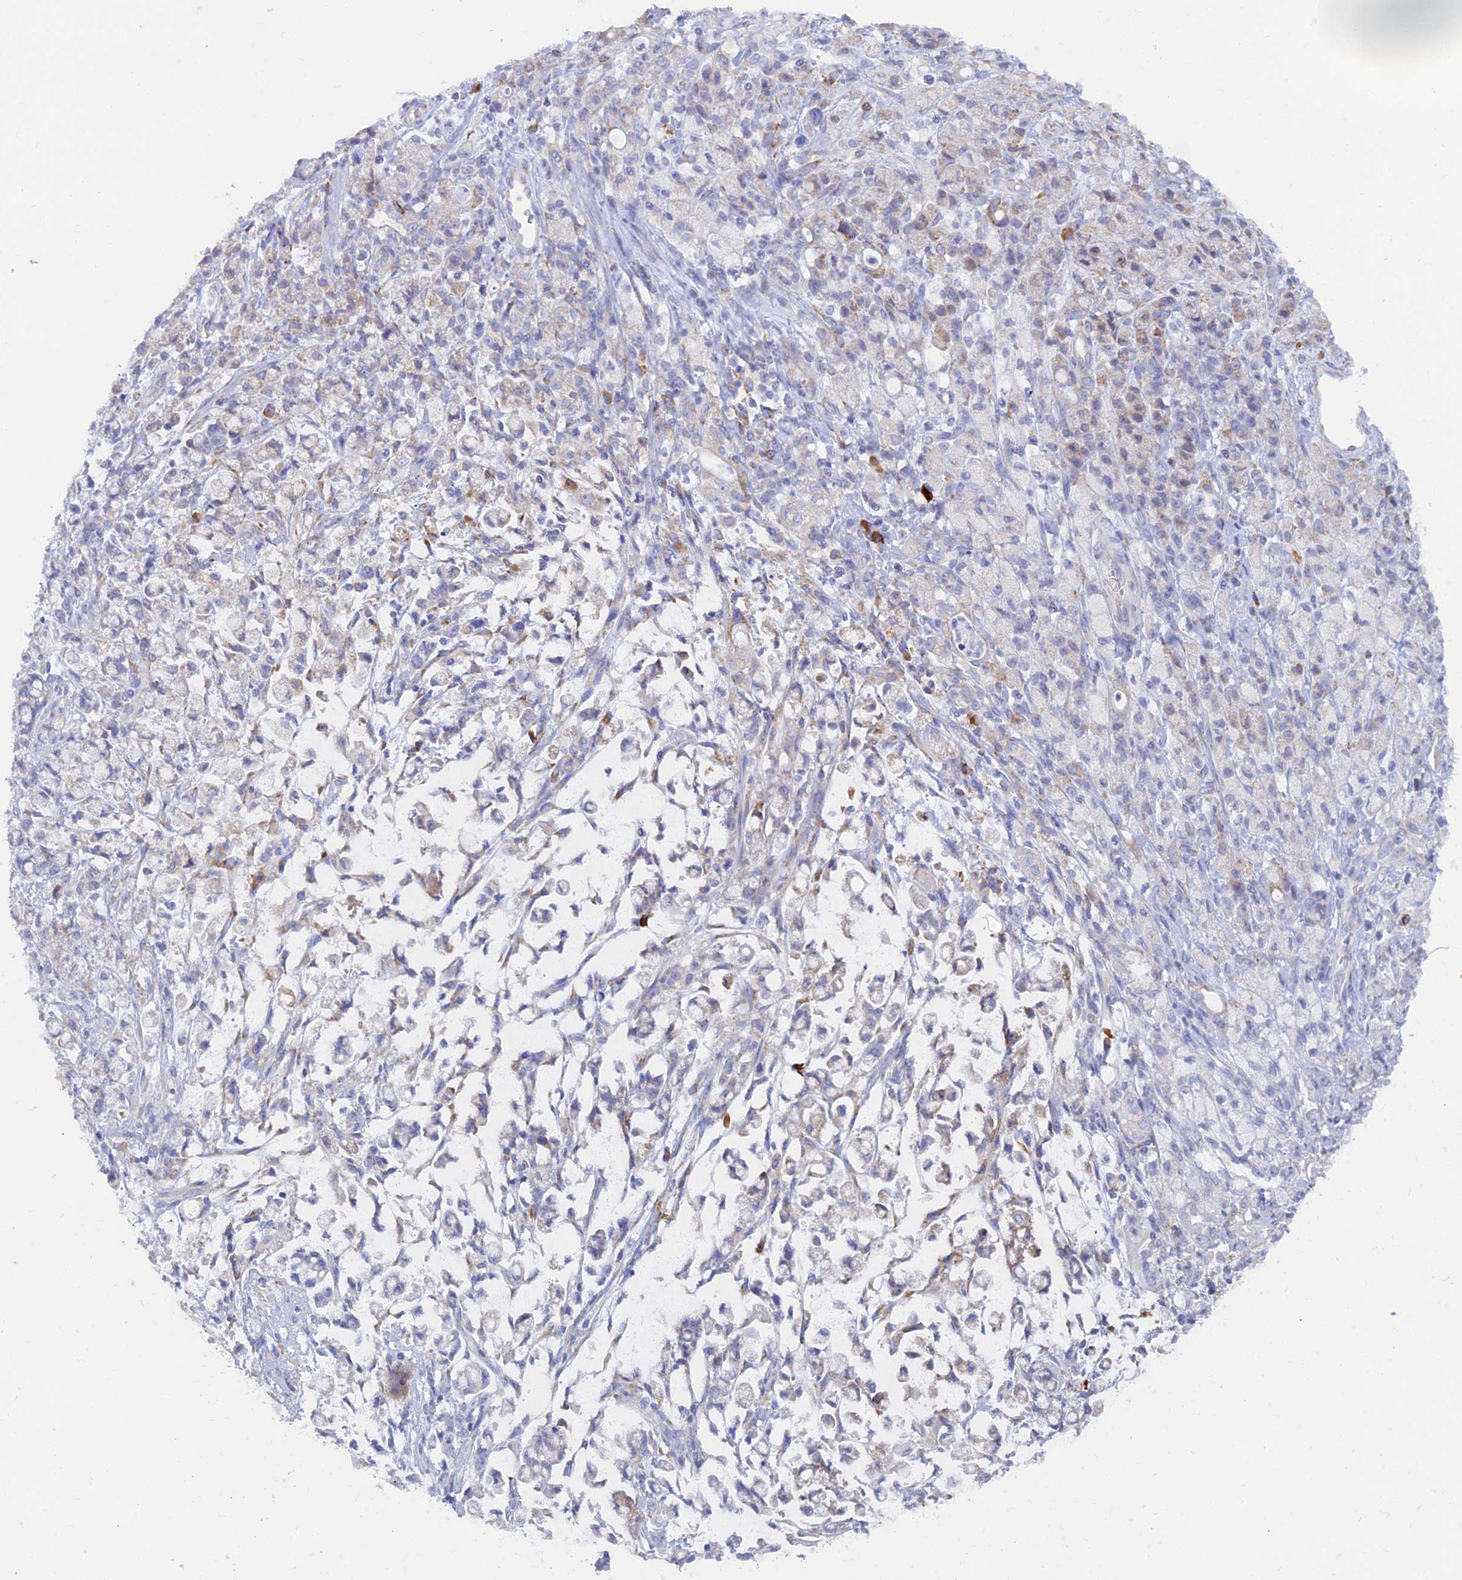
{"staining": {"intensity": "negative", "quantity": "none", "location": "none"}, "tissue": "stomach cancer", "cell_type": "Tumor cells", "image_type": "cancer", "snomed": [{"axis": "morphology", "description": "Adenocarcinoma, NOS"}, {"axis": "topography", "description": "Stomach"}], "caption": "Immunohistochemistry micrograph of human stomach cancer (adenocarcinoma) stained for a protein (brown), which reveals no expression in tumor cells.", "gene": "WDR35", "patient": {"sex": "female", "age": 60}}